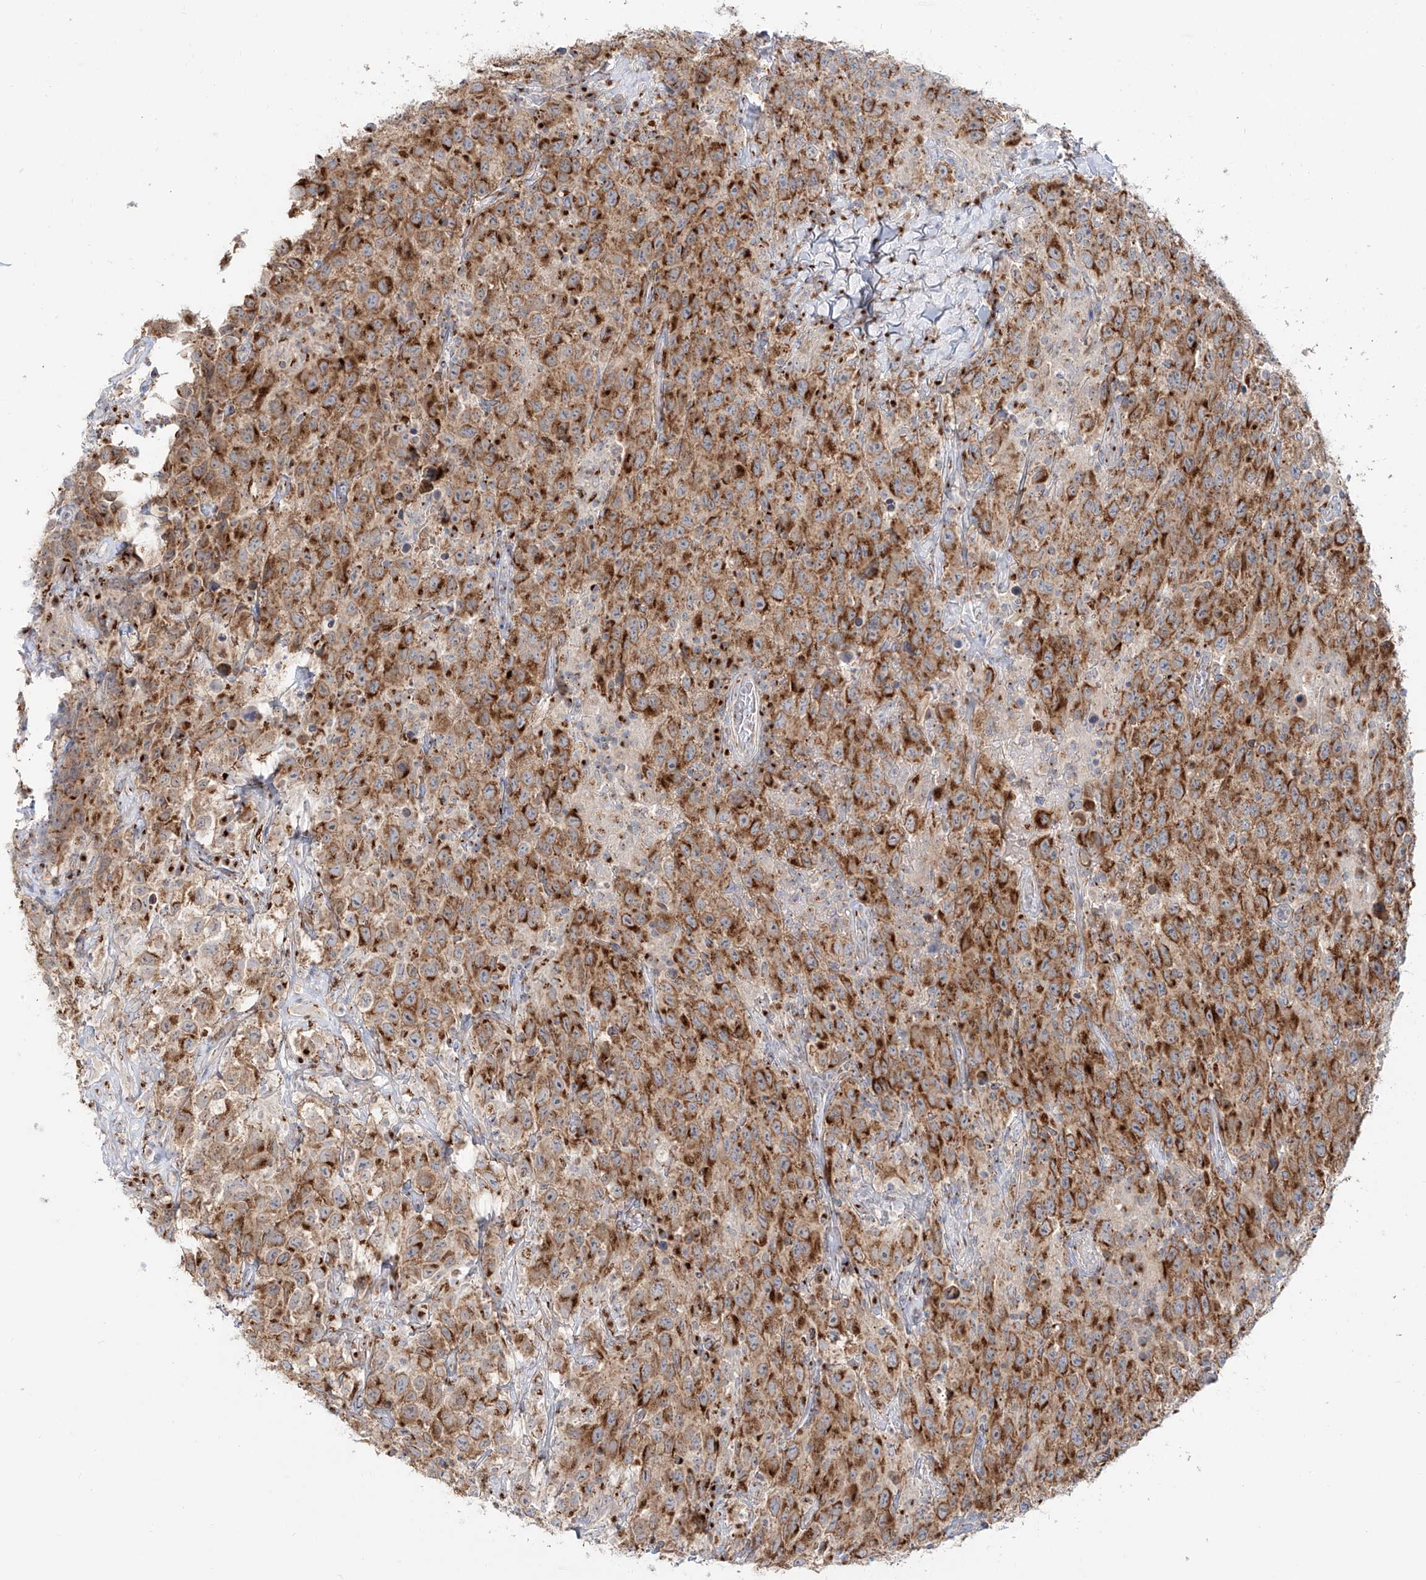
{"staining": {"intensity": "moderate", "quantity": ">75%", "location": "cytoplasmic/membranous"}, "tissue": "testis cancer", "cell_type": "Tumor cells", "image_type": "cancer", "snomed": [{"axis": "morphology", "description": "Seminoma, NOS"}, {"axis": "topography", "description": "Testis"}], "caption": "Immunohistochemistry image of human seminoma (testis) stained for a protein (brown), which shows medium levels of moderate cytoplasmic/membranous expression in about >75% of tumor cells.", "gene": "BSDC1", "patient": {"sex": "male", "age": 41}}